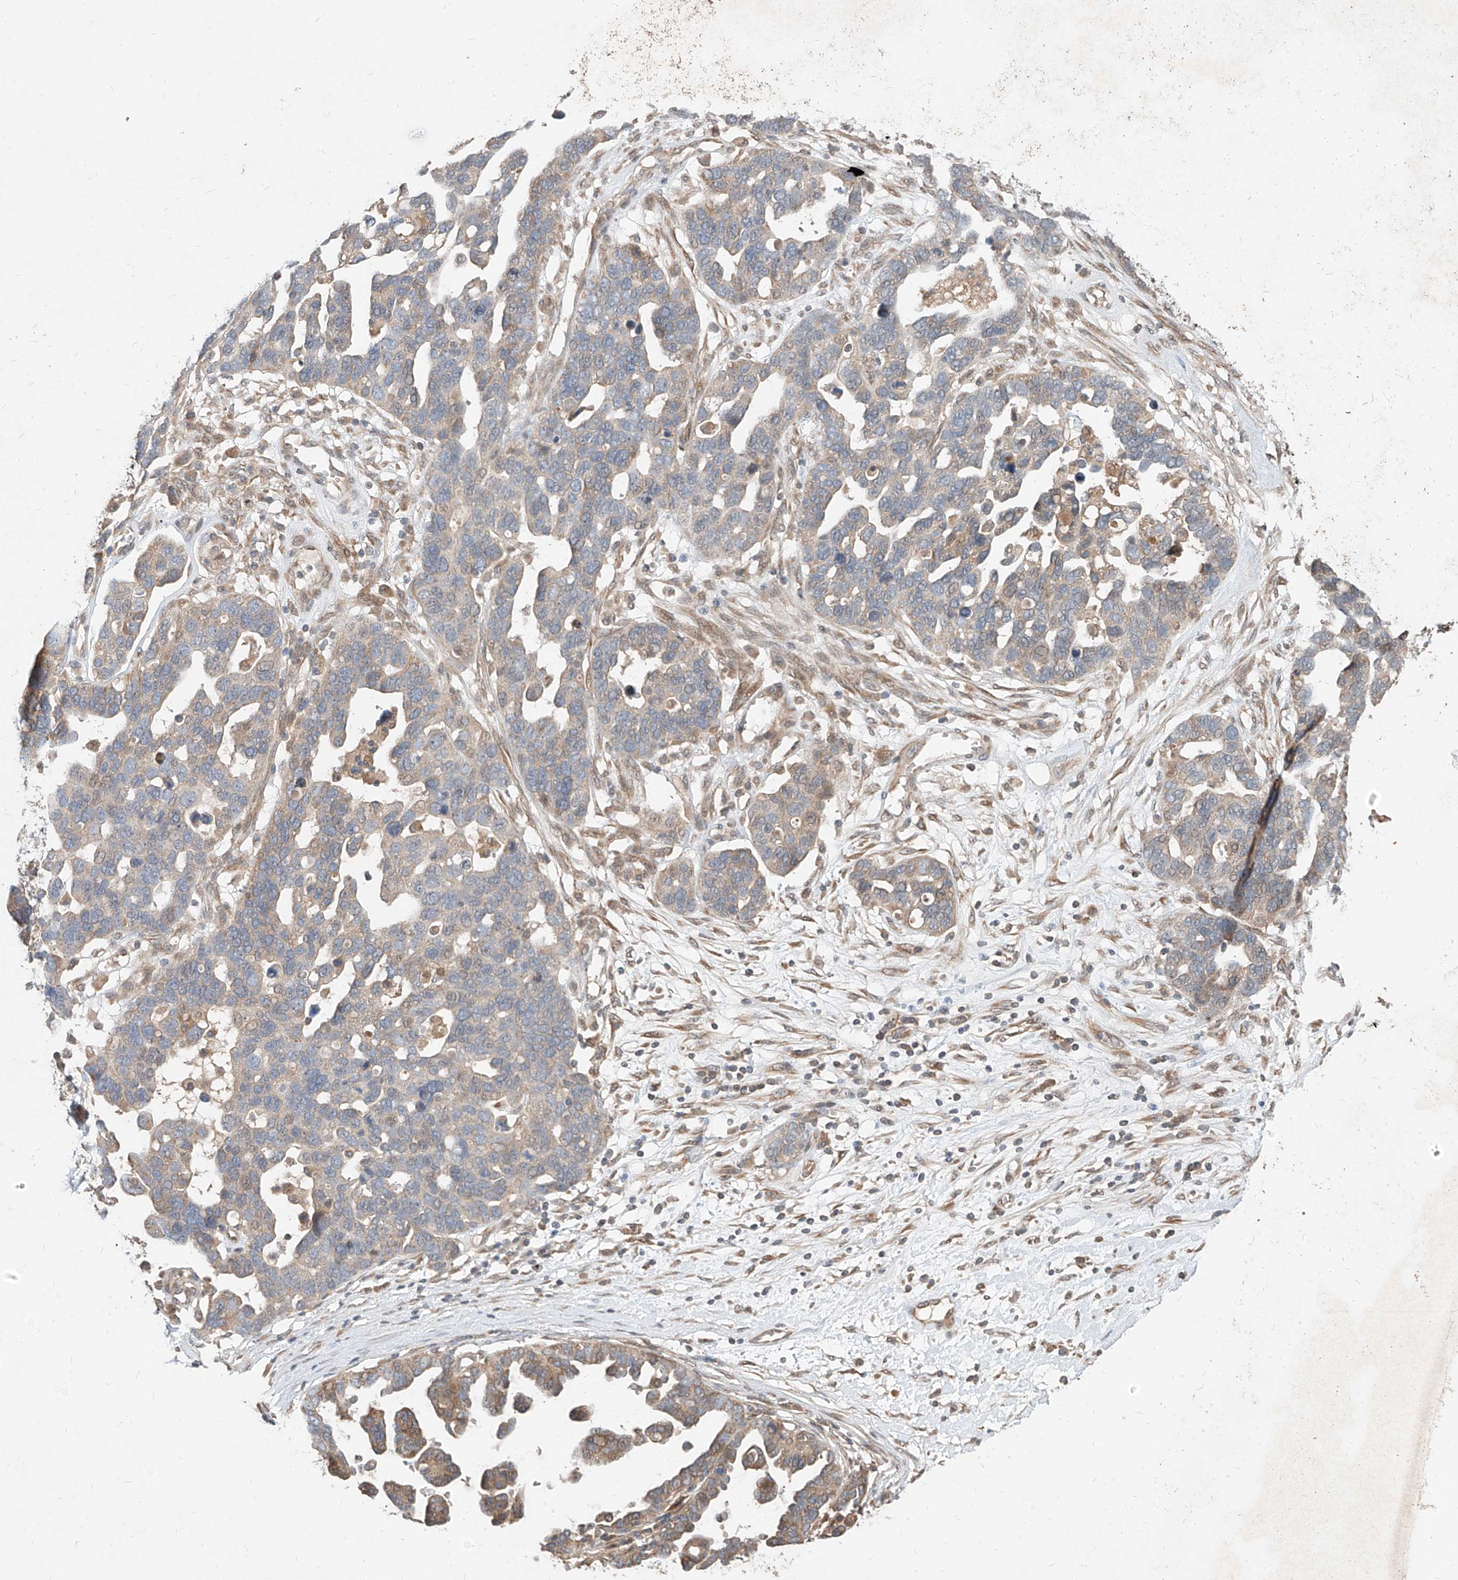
{"staining": {"intensity": "weak", "quantity": "25%-75%", "location": "cytoplasmic/membranous"}, "tissue": "ovarian cancer", "cell_type": "Tumor cells", "image_type": "cancer", "snomed": [{"axis": "morphology", "description": "Cystadenocarcinoma, serous, NOS"}, {"axis": "topography", "description": "Ovary"}], "caption": "Protein expression analysis of human ovarian serous cystadenocarcinoma reveals weak cytoplasmic/membranous staining in approximately 25%-75% of tumor cells.", "gene": "STX19", "patient": {"sex": "female", "age": 54}}